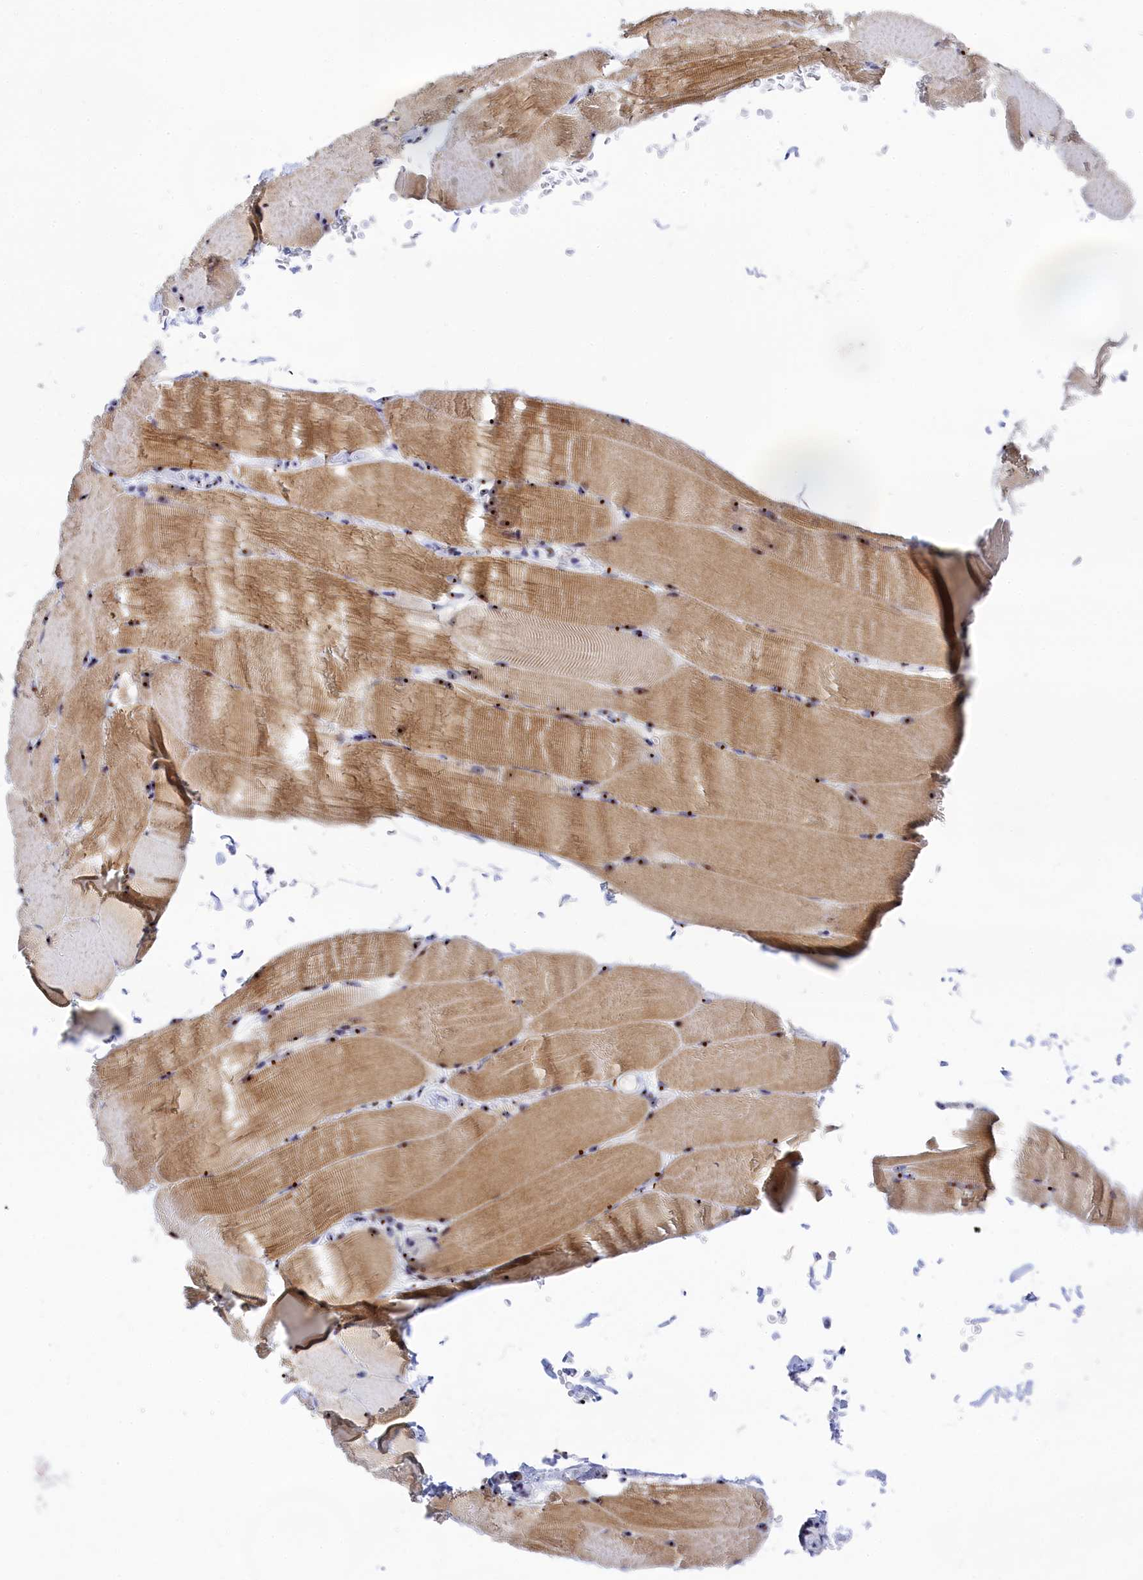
{"staining": {"intensity": "moderate", "quantity": "25%-75%", "location": "cytoplasmic/membranous,nuclear"}, "tissue": "skeletal muscle", "cell_type": "Myocytes", "image_type": "normal", "snomed": [{"axis": "morphology", "description": "Normal tissue, NOS"}, {"axis": "topography", "description": "Skeletal muscle"}, {"axis": "topography", "description": "Parathyroid gland"}], "caption": "Immunohistochemistry staining of benign skeletal muscle, which demonstrates medium levels of moderate cytoplasmic/membranous,nuclear staining in approximately 25%-75% of myocytes indicating moderate cytoplasmic/membranous,nuclear protein staining. The staining was performed using DAB (3,3'-diaminobenzidine) (brown) for protein detection and nuclei were counterstained in hematoxylin (blue).", "gene": "RSL1D1", "patient": {"sex": "female", "age": 37}}